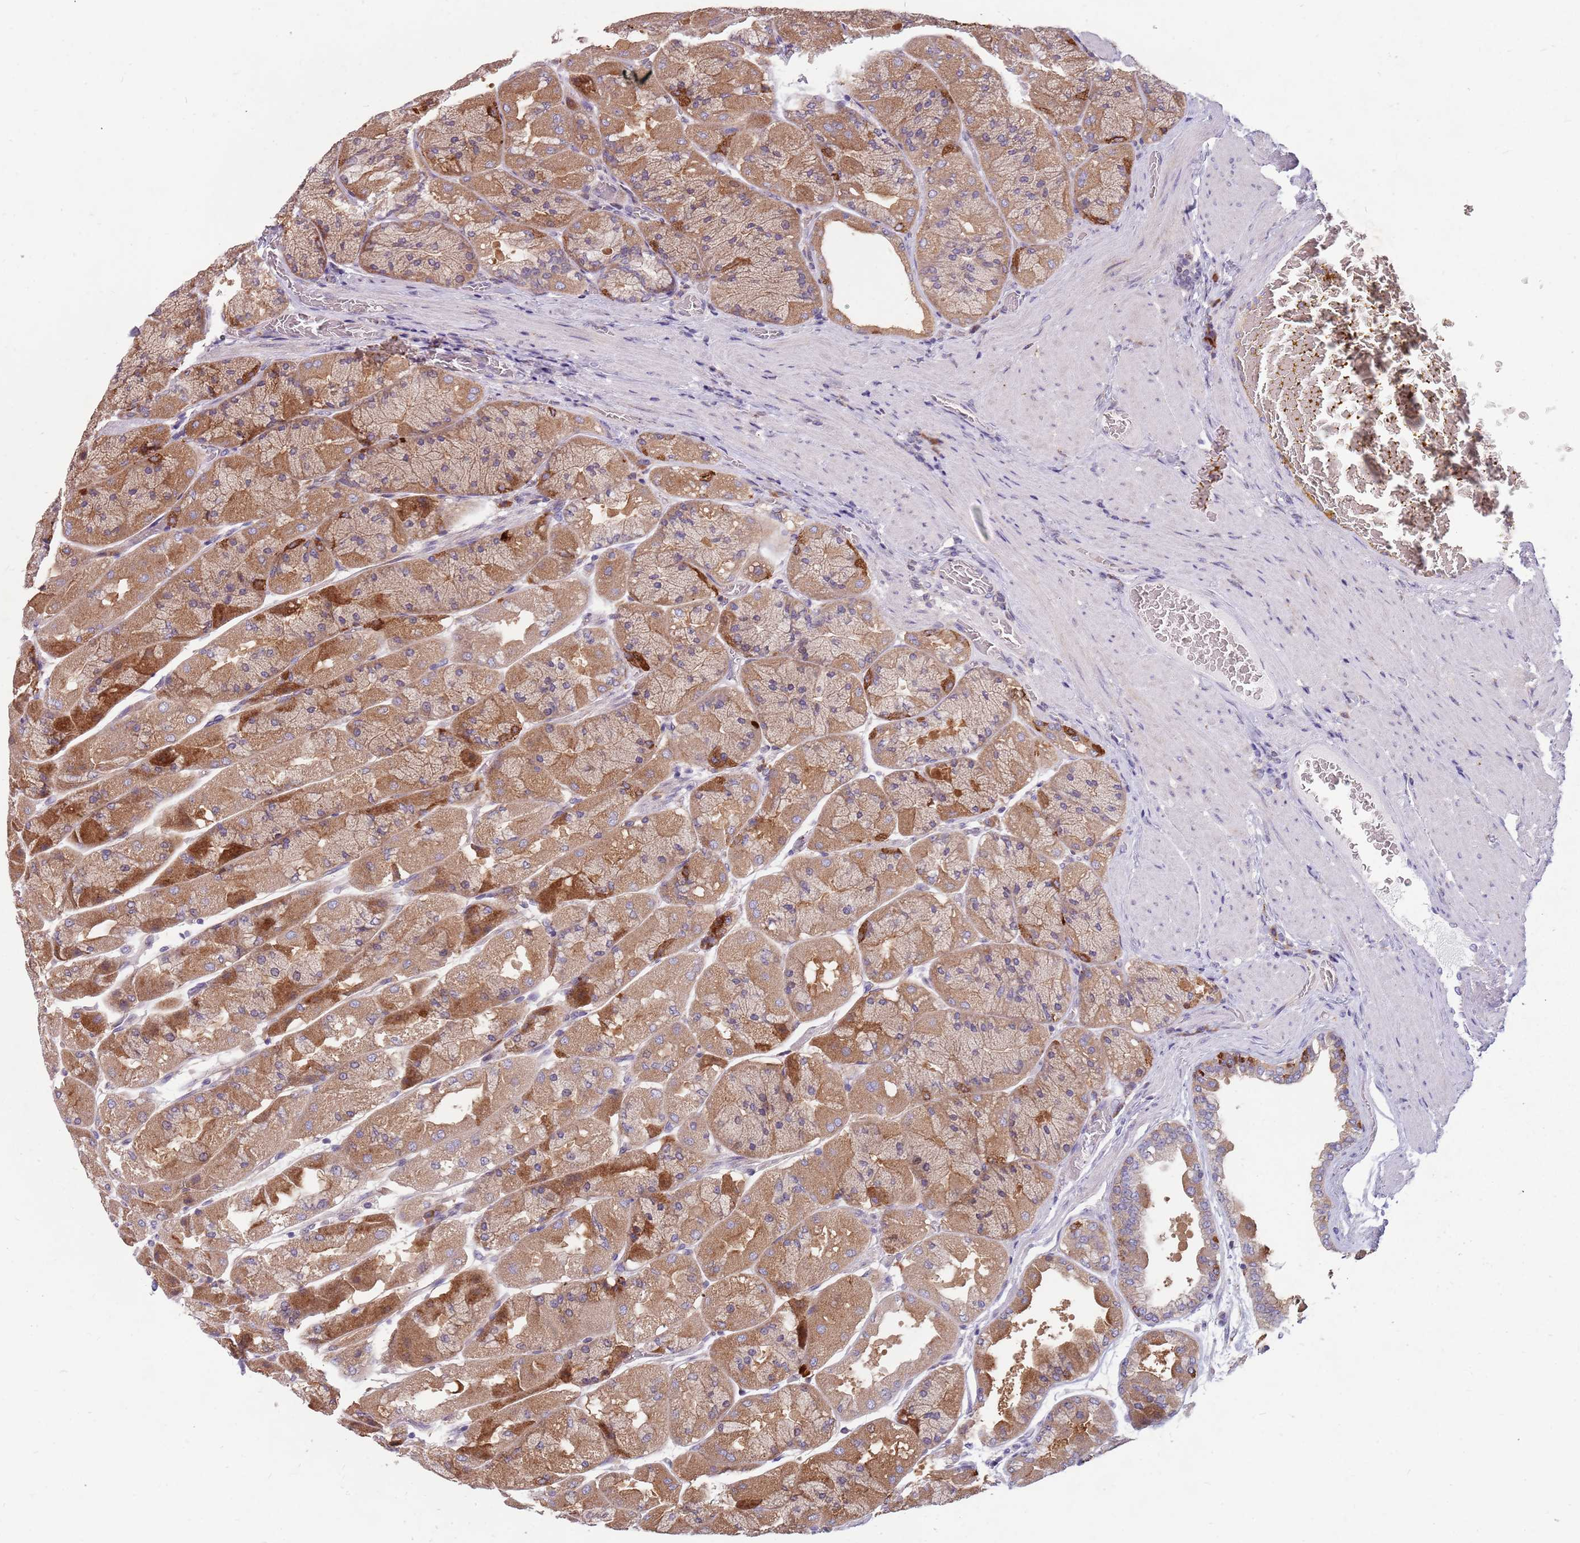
{"staining": {"intensity": "moderate", "quantity": "25%-75%", "location": "cytoplasmic/membranous"}, "tissue": "stomach", "cell_type": "Glandular cells", "image_type": "normal", "snomed": [{"axis": "morphology", "description": "Normal tissue, NOS"}, {"axis": "topography", "description": "Stomach"}], "caption": "A micrograph of stomach stained for a protein shows moderate cytoplasmic/membranous brown staining in glandular cells.", "gene": "NME4", "patient": {"sex": "female", "age": 61}}